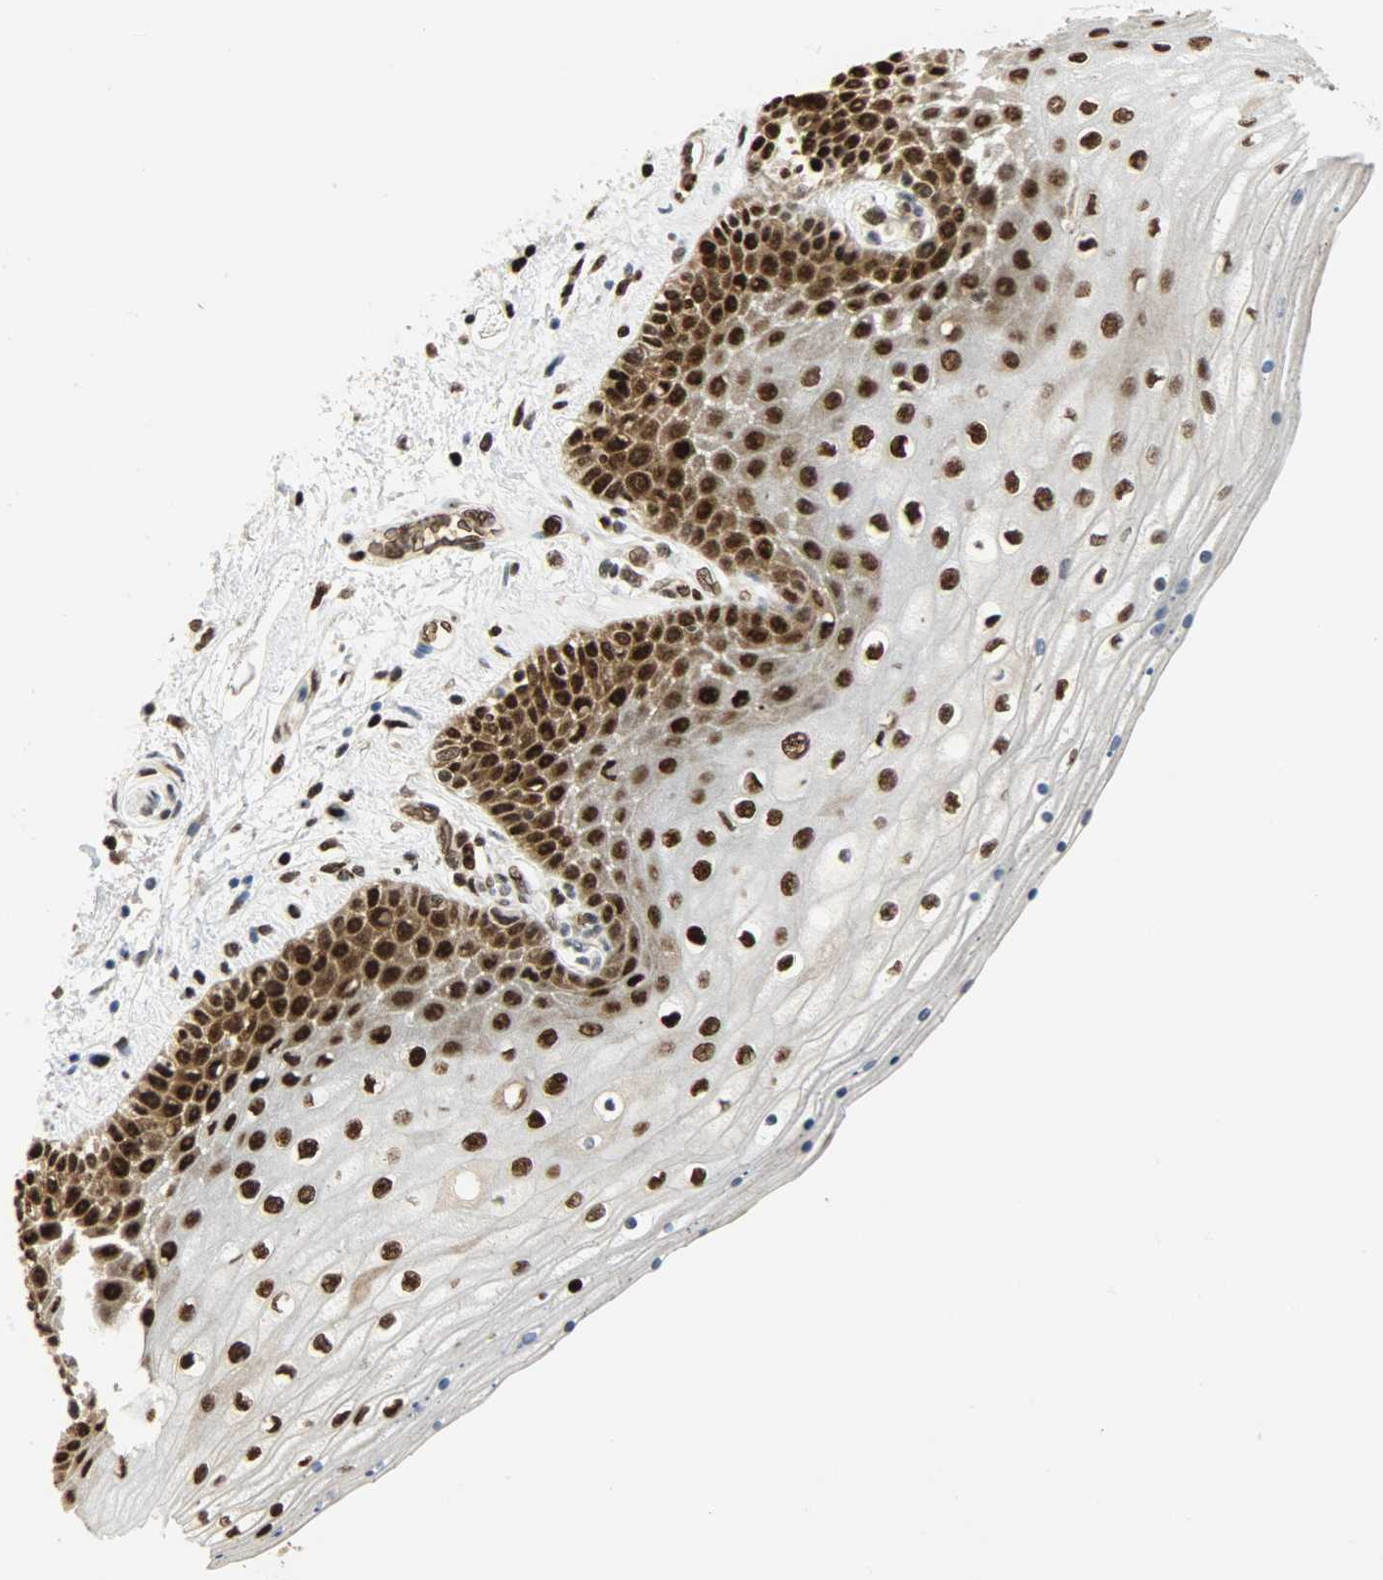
{"staining": {"intensity": "strong", "quantity": ">75%", "location": "cytoplasmic/membranous,nuclear"}, "tissue": "skin", "cell_type": "Epidermal cells", "image_type": "normal", "snomed": [{"axis": "morphology", "description": "Normal tissue, NOS"}, {"axis": "topography", "description": "Anal"}], "caption": "Protein expression analysis of normal skin shows strong cytoplasmic/membranous,nuclear staining in about >75% of epidermal cells. (DAB (3,3'-diaminobenzidine) IHC with brightfield microscopy, high magnification).", "gene": "SNAI1", "patient": {"sex": "female", "age": 46}}